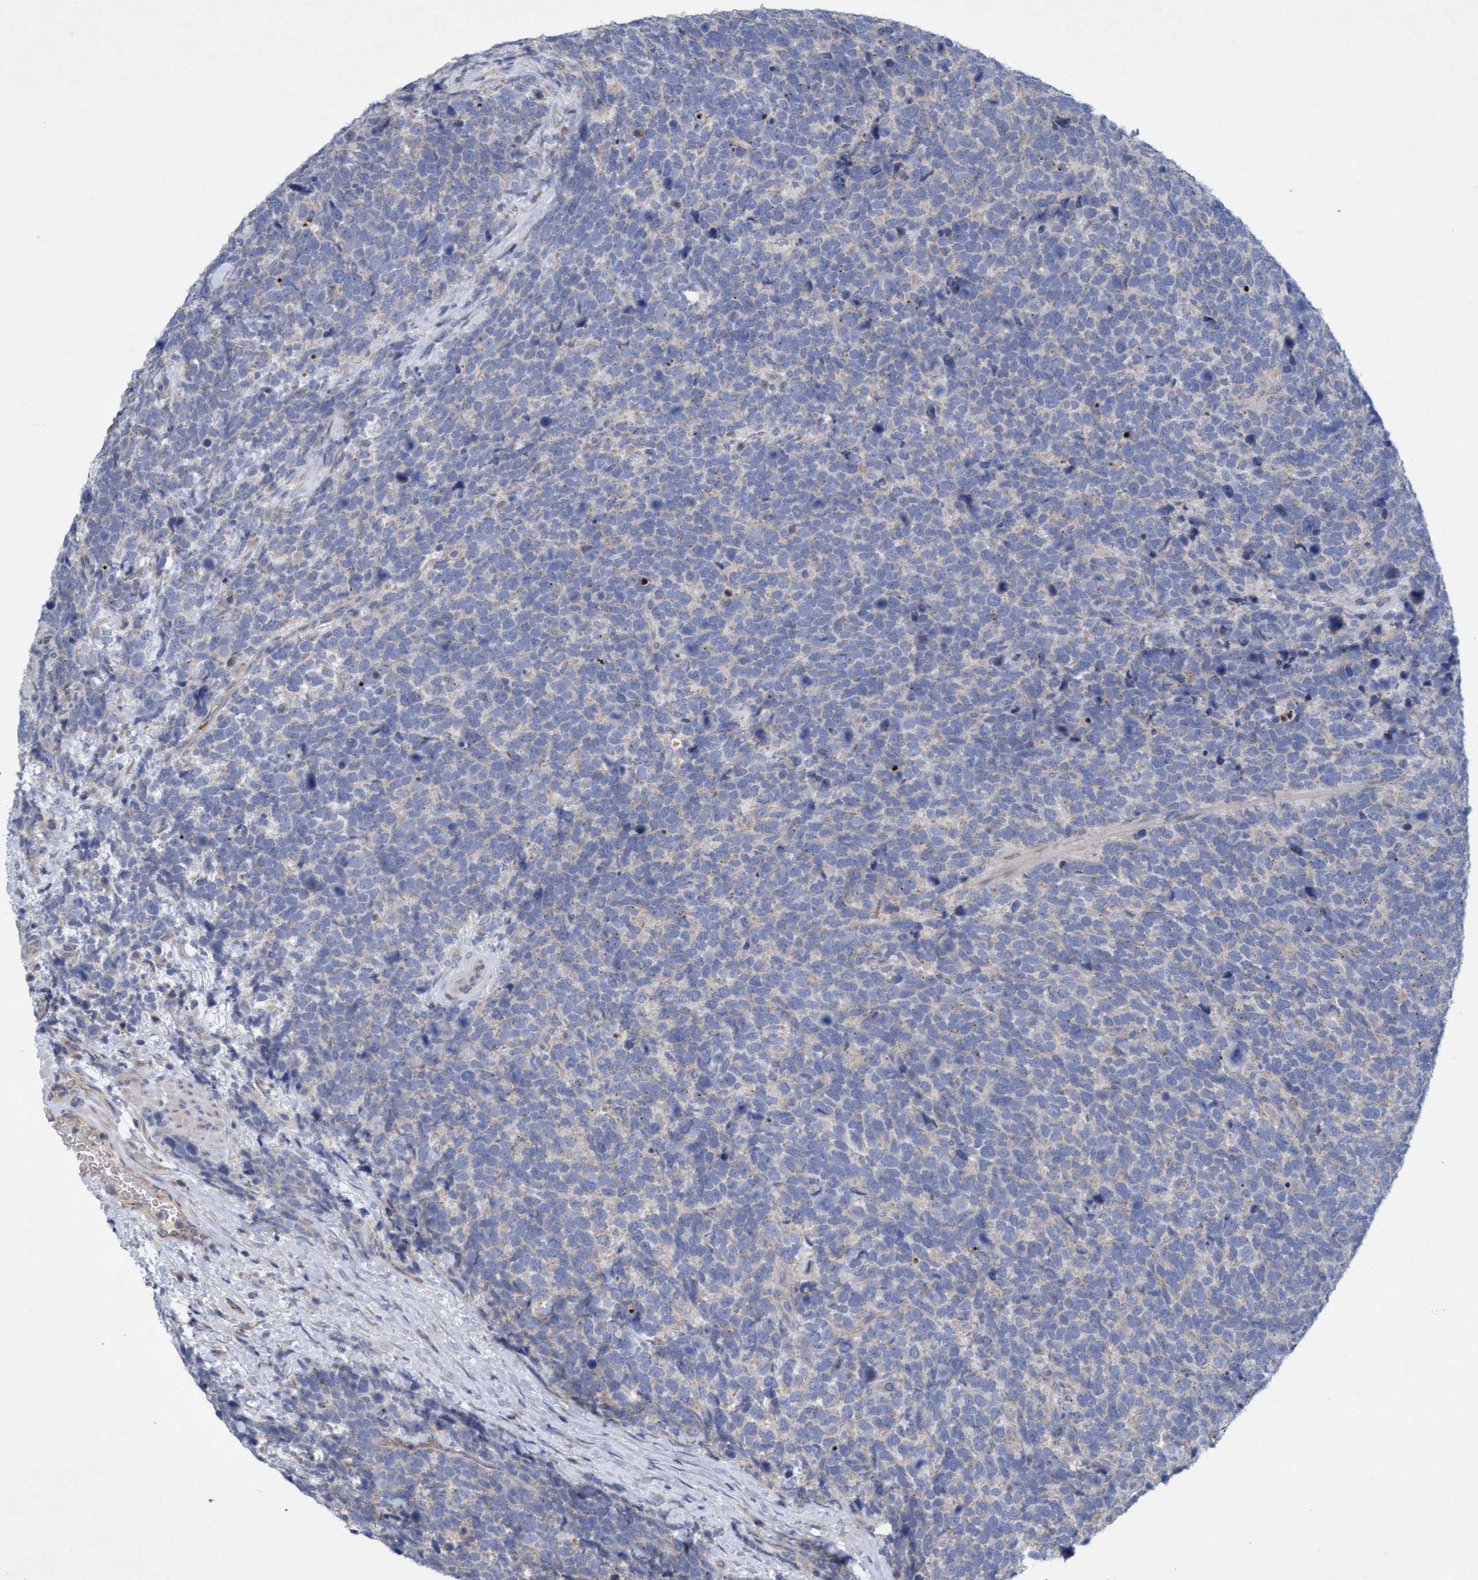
{"staining": {"intensity": "negative", "quantity": "none", "location": "none"}, "tissue": "urothelial cancer", "cell_type": "Tumor cells", "image_type": "cancer", "snomed": [{"axis": "morphology", "description": "Urothelial carcinoma, High grade"}, {"axis": "topography", "description": "Urinary bladder"}], "caption": "Tumor cells show no significant positivity in urothelial cancer.", "gene": "DDHD2", "patient": {"sex": "female", "age": 82}}